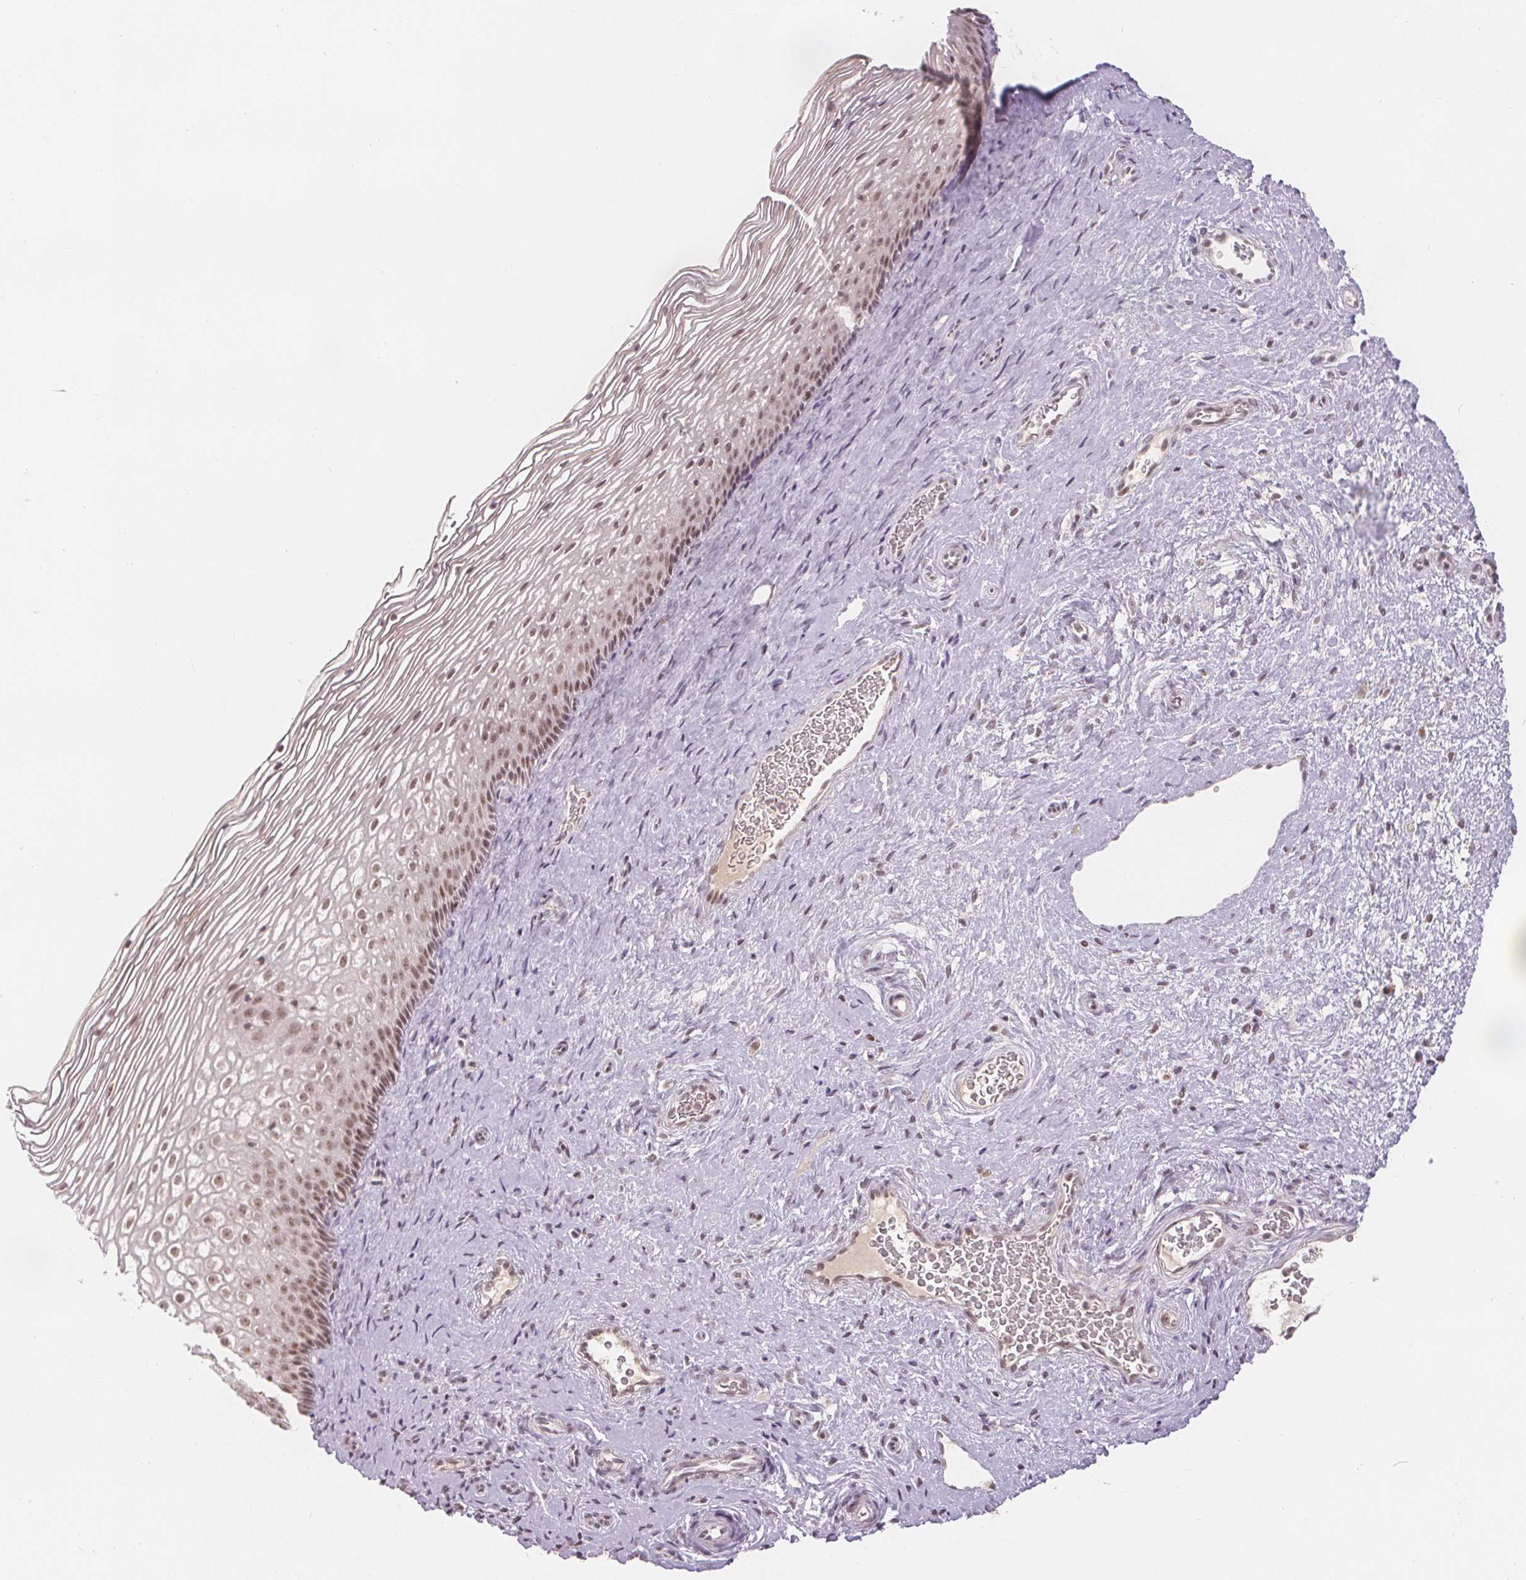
{"staining": {"intensity": "moderate", "quantity": ">75%", "location": "nuclear"}, "tissue": "cervix", "cell_type": "Glandular cells", "image_type": "normal", "snomed": [{"axis": "morphology", "description": "Normal tissue, NOS"}, {"axis": "topography", "description": "Cervix"}], "caption": "High-power microscopy captured an IHC photomicrograph of normal cervix, revealing moderate nuclear expression in about >75% of glandular cells.", "gene": "DEK", "patient": {"sex": "female", "age": 34}}